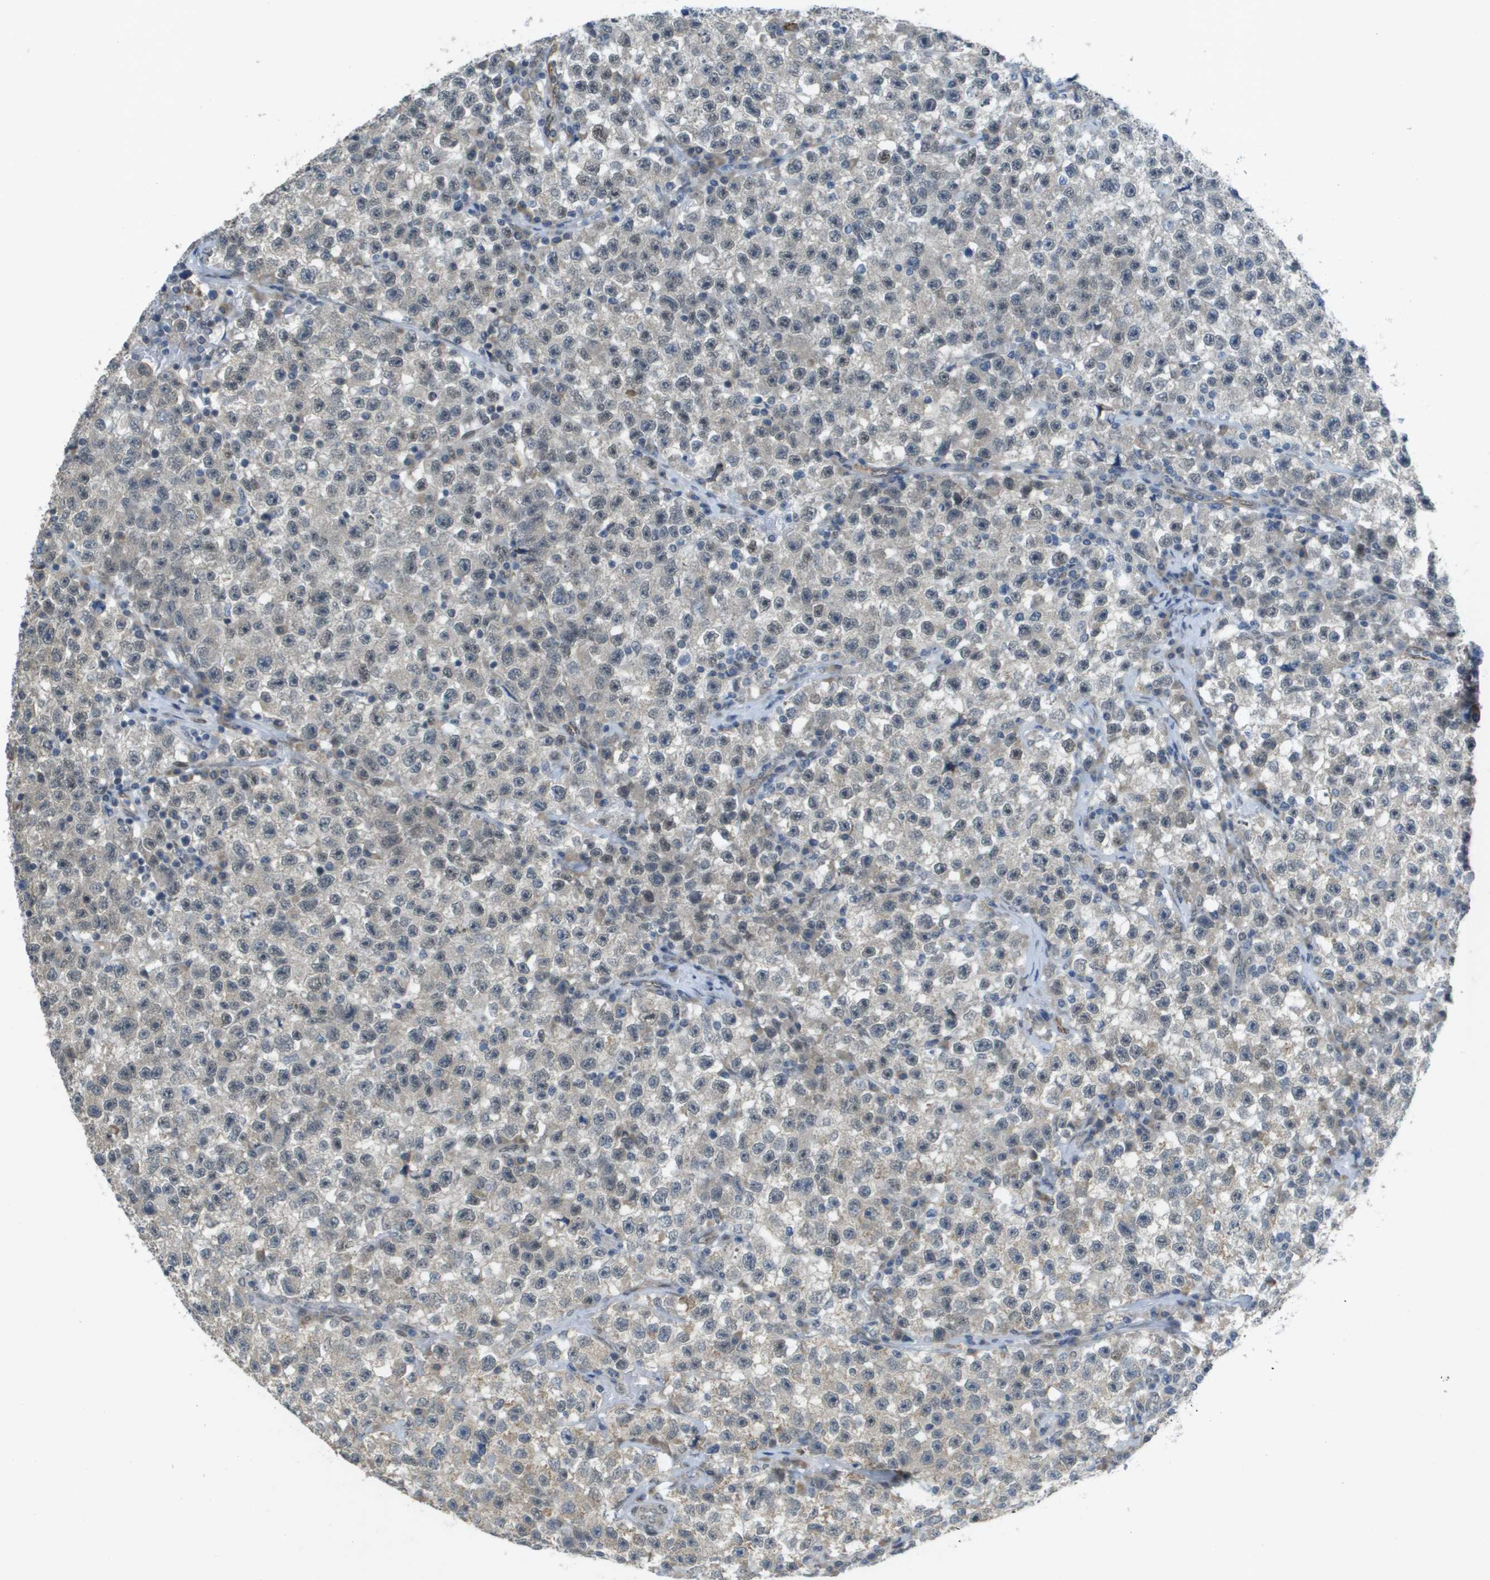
{"staining": {"intensity": "weak", "quantity": "25%-75%", "location": "nuclear"}, "tissue": "testis cancer", "cell_type": "Tumor cells", "image_type": "cancer", "snomed": [{"axis": "morphology", "description": "Seminoma, NOS"}, {"axis": "topography", "description": "Testis"}], "caption": "Immunohistochemical staining of human testis cancer (seminoma) demonstrates low levels of weak nuclear staining in approximately 25%-75% of tumor cells.", "gene": "ARID1B", "patient": {"sex": "male", "age": 22}}